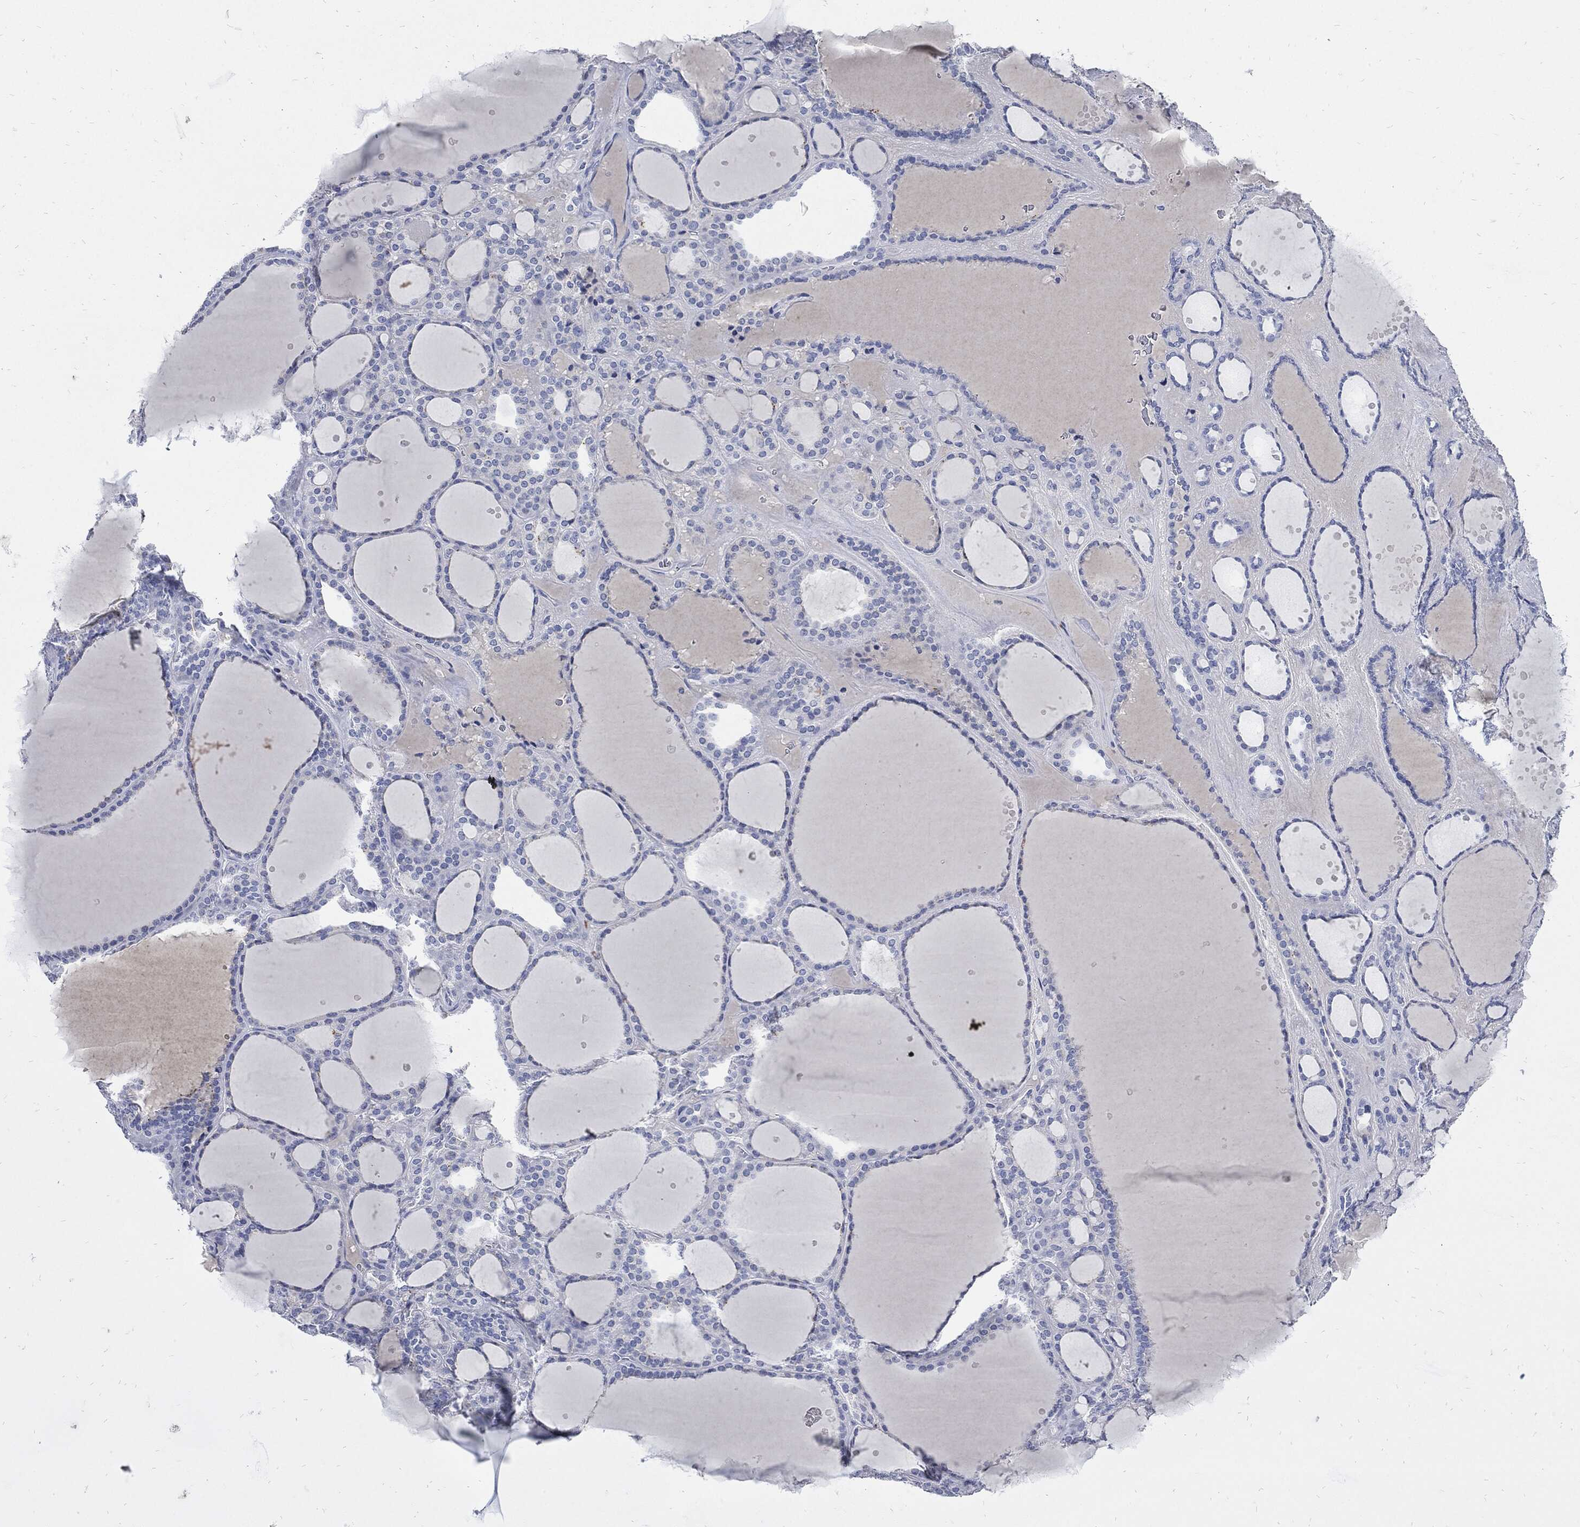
{"staining": {"intensity": "negative", "quantity": "none", "location": "none"}, "tissue": "thyroid gland", "cell_type": "Glandular cells", "image_type": "normal", "snomed": [{"axis": "morphology", "description": "Normal tissue, NOS"}, {"axis": "topography", "description": "Thyroid gland"}], "caption": "Immunohistochemical staining of normal human thyroid gland exhibits no significant positivity in glandular cells. (DAB IHC, high magnification).", "gene": "CPE", "patient": {"sex": "male", "age": 63}}